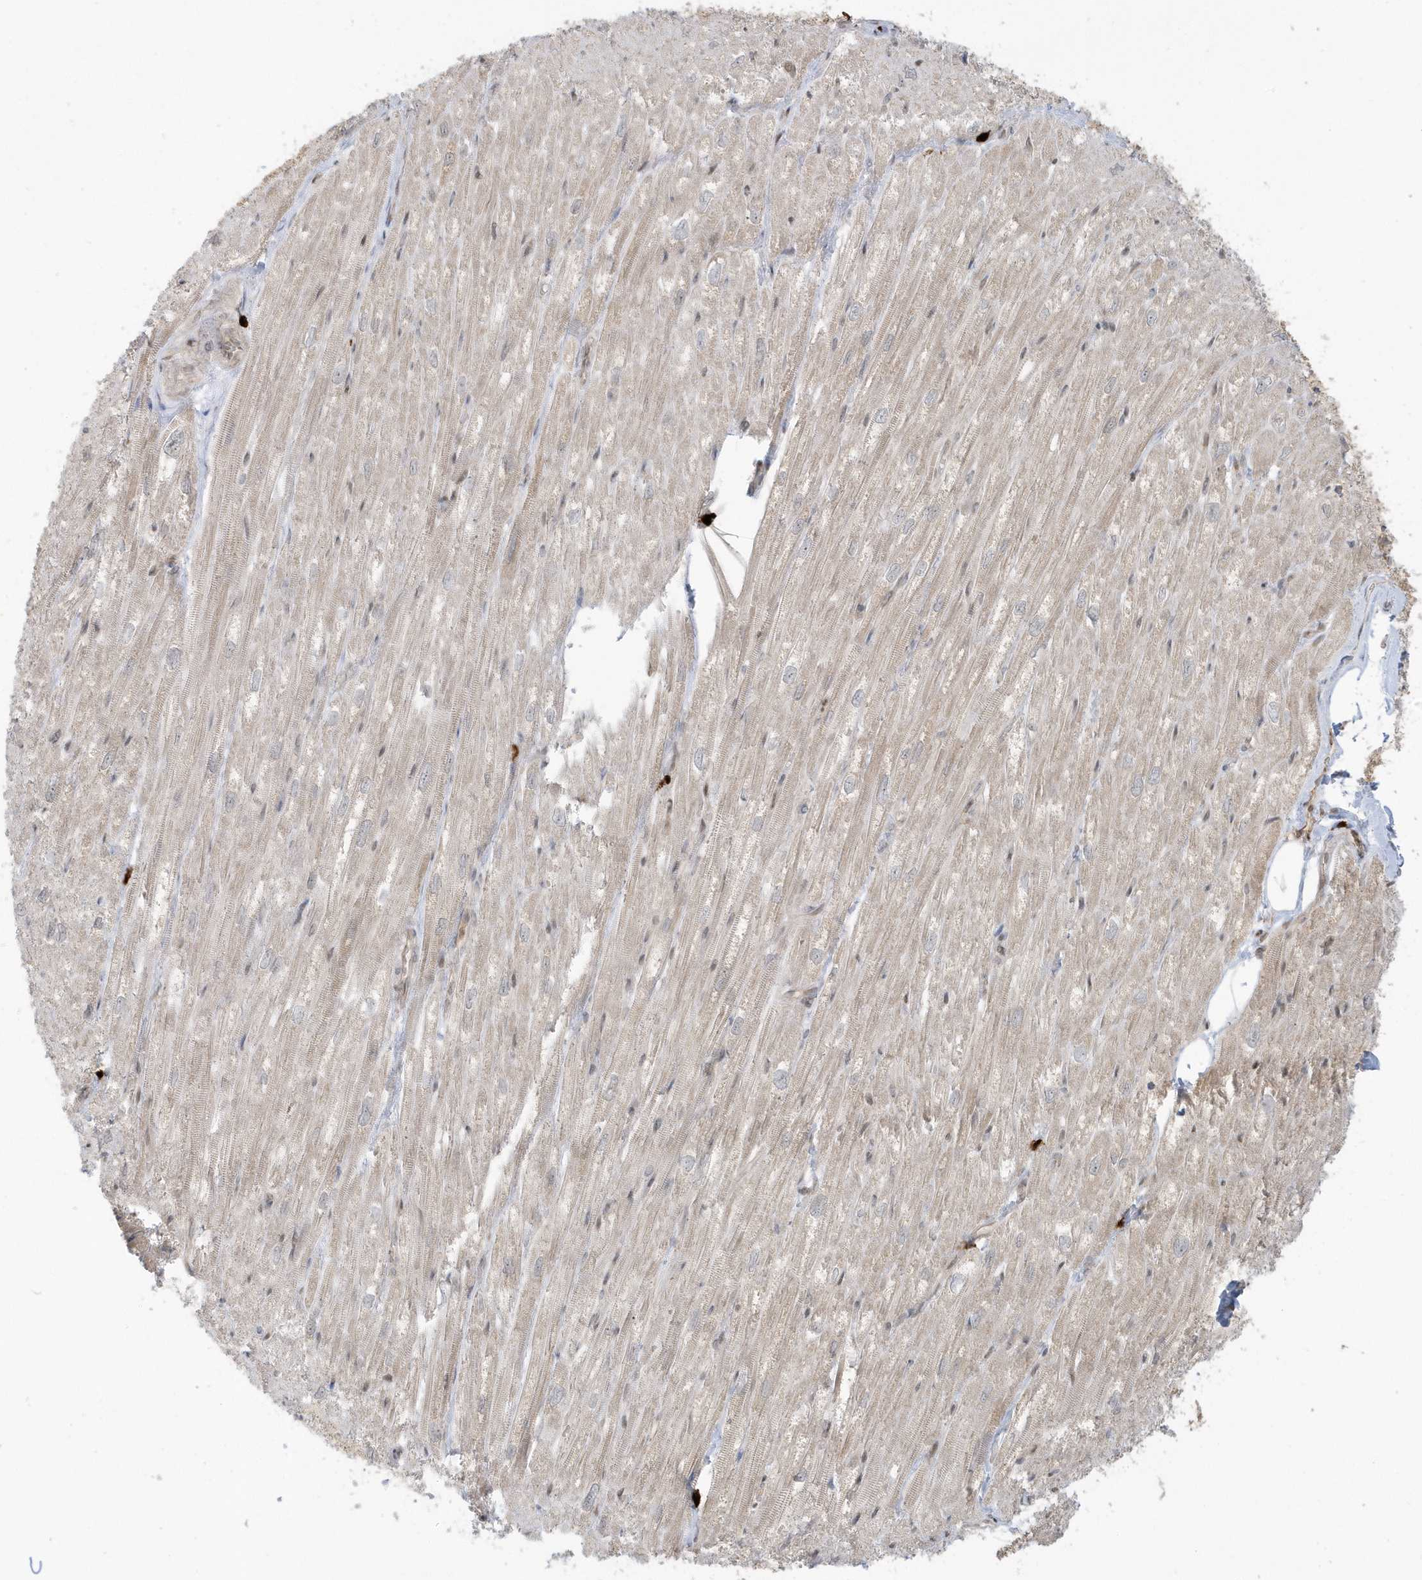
{"staining": {"intensity": "negative", "quantity": "none", "location": "none"}, "tissue": "heart muscle", "cell_type": "Cardiomyocytes", "image_type": "normal", "snomed": [{"axis": "morphology", "description": "Normal tissue, NOS"}, {"axis": "topography", "description": "Heart"}], "caption": "Immunohistochemical staining of unremarkable heart muscle displays no significant expression in cardiomyocytes. (DAB (3,3'-diaminobenzidine) IHC with hematoxylin counter stain).", "gene": "PPP1R7", "patient": {"sex": "male", "age": 50}}